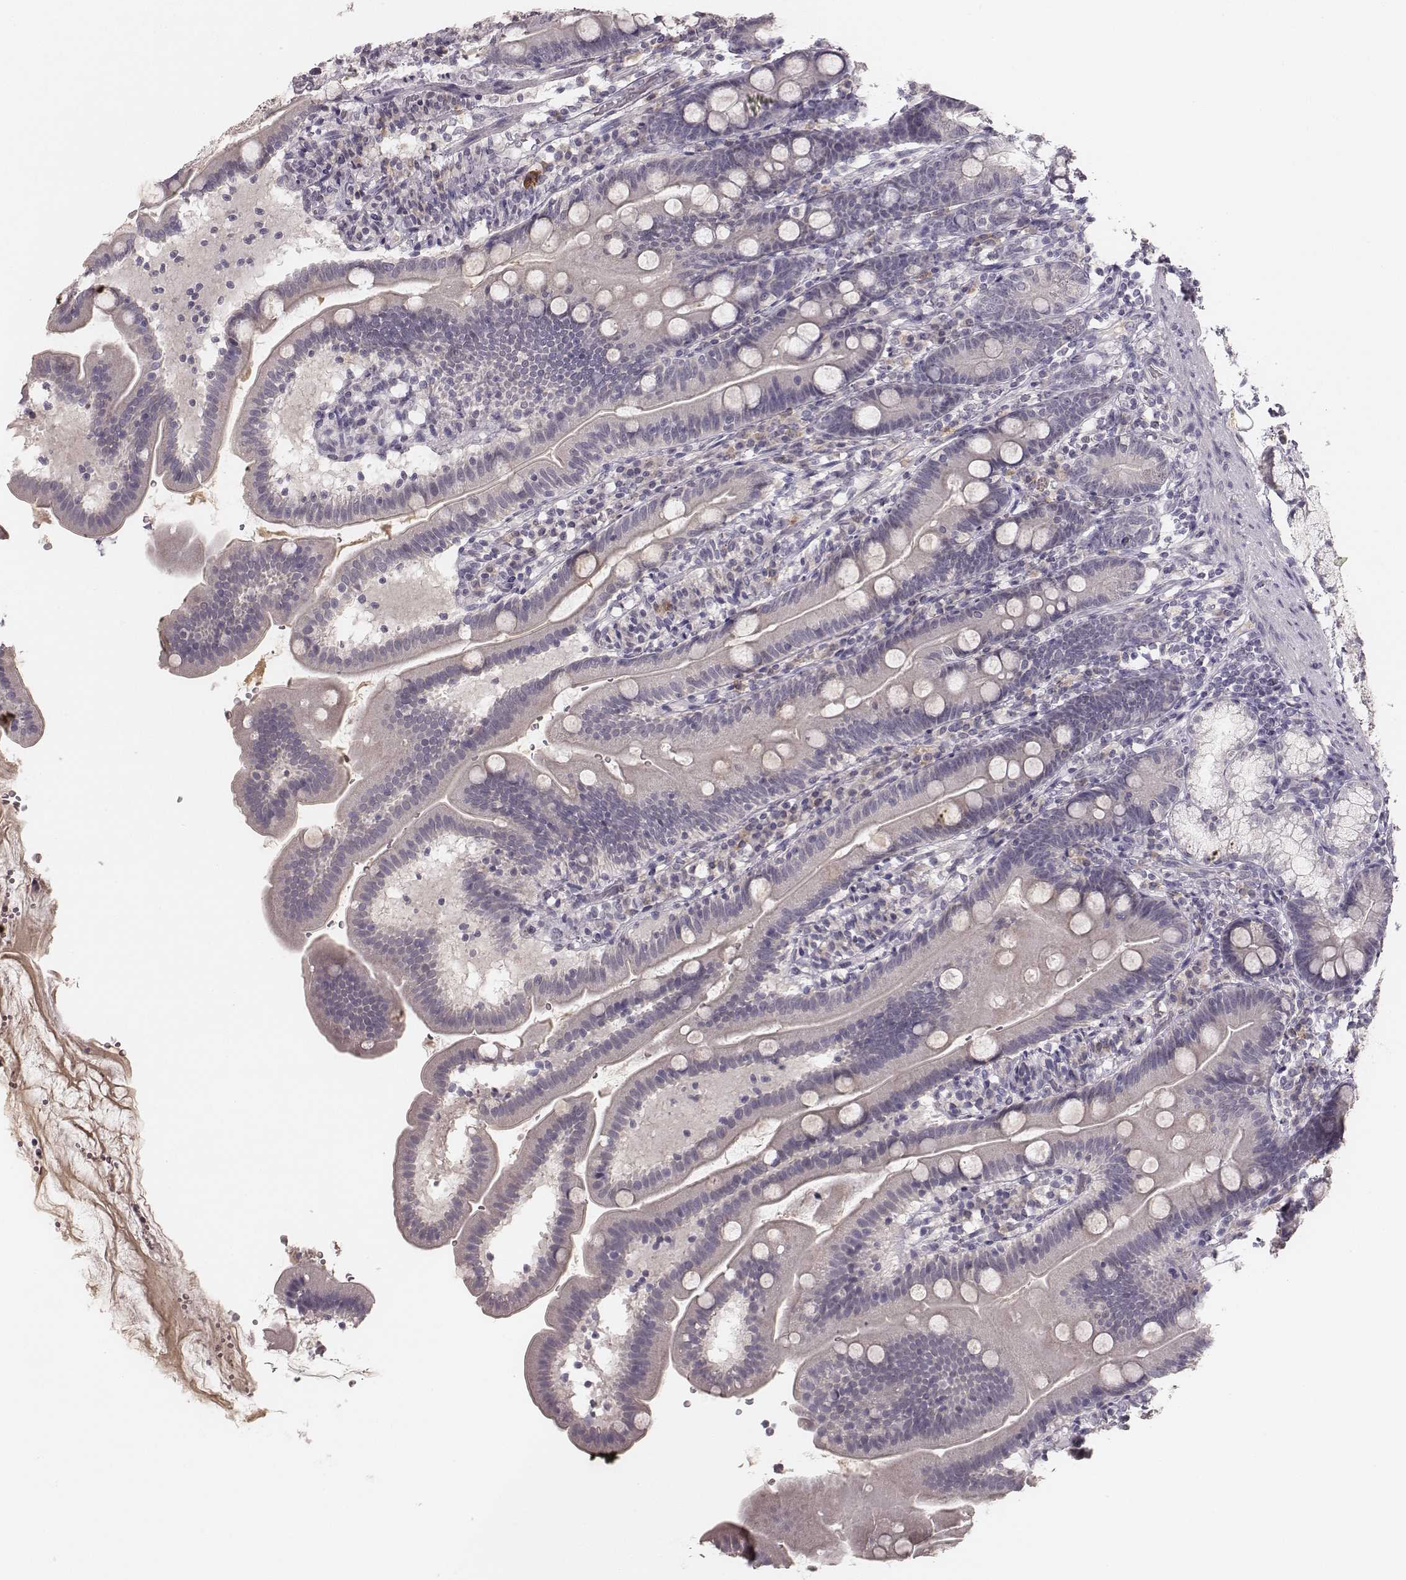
{"staining": {"intensity": "negative", "quantity": "none", "location": "none"}, "tissue": "duodenum", "cell_type": "Glandular cells", "image_type": "normal", "snomed": [{"axis": "morphology", "description": "Normal tissue, NOS"}, {"axis": "topography", "description": "Duodenum"}], "caption": "This is a micrograph of IHC staining of benign duodenum, which shows no expression in glandular cells.", "gene": "LY6K", "patient": {"sex": "female", "age": 67}}